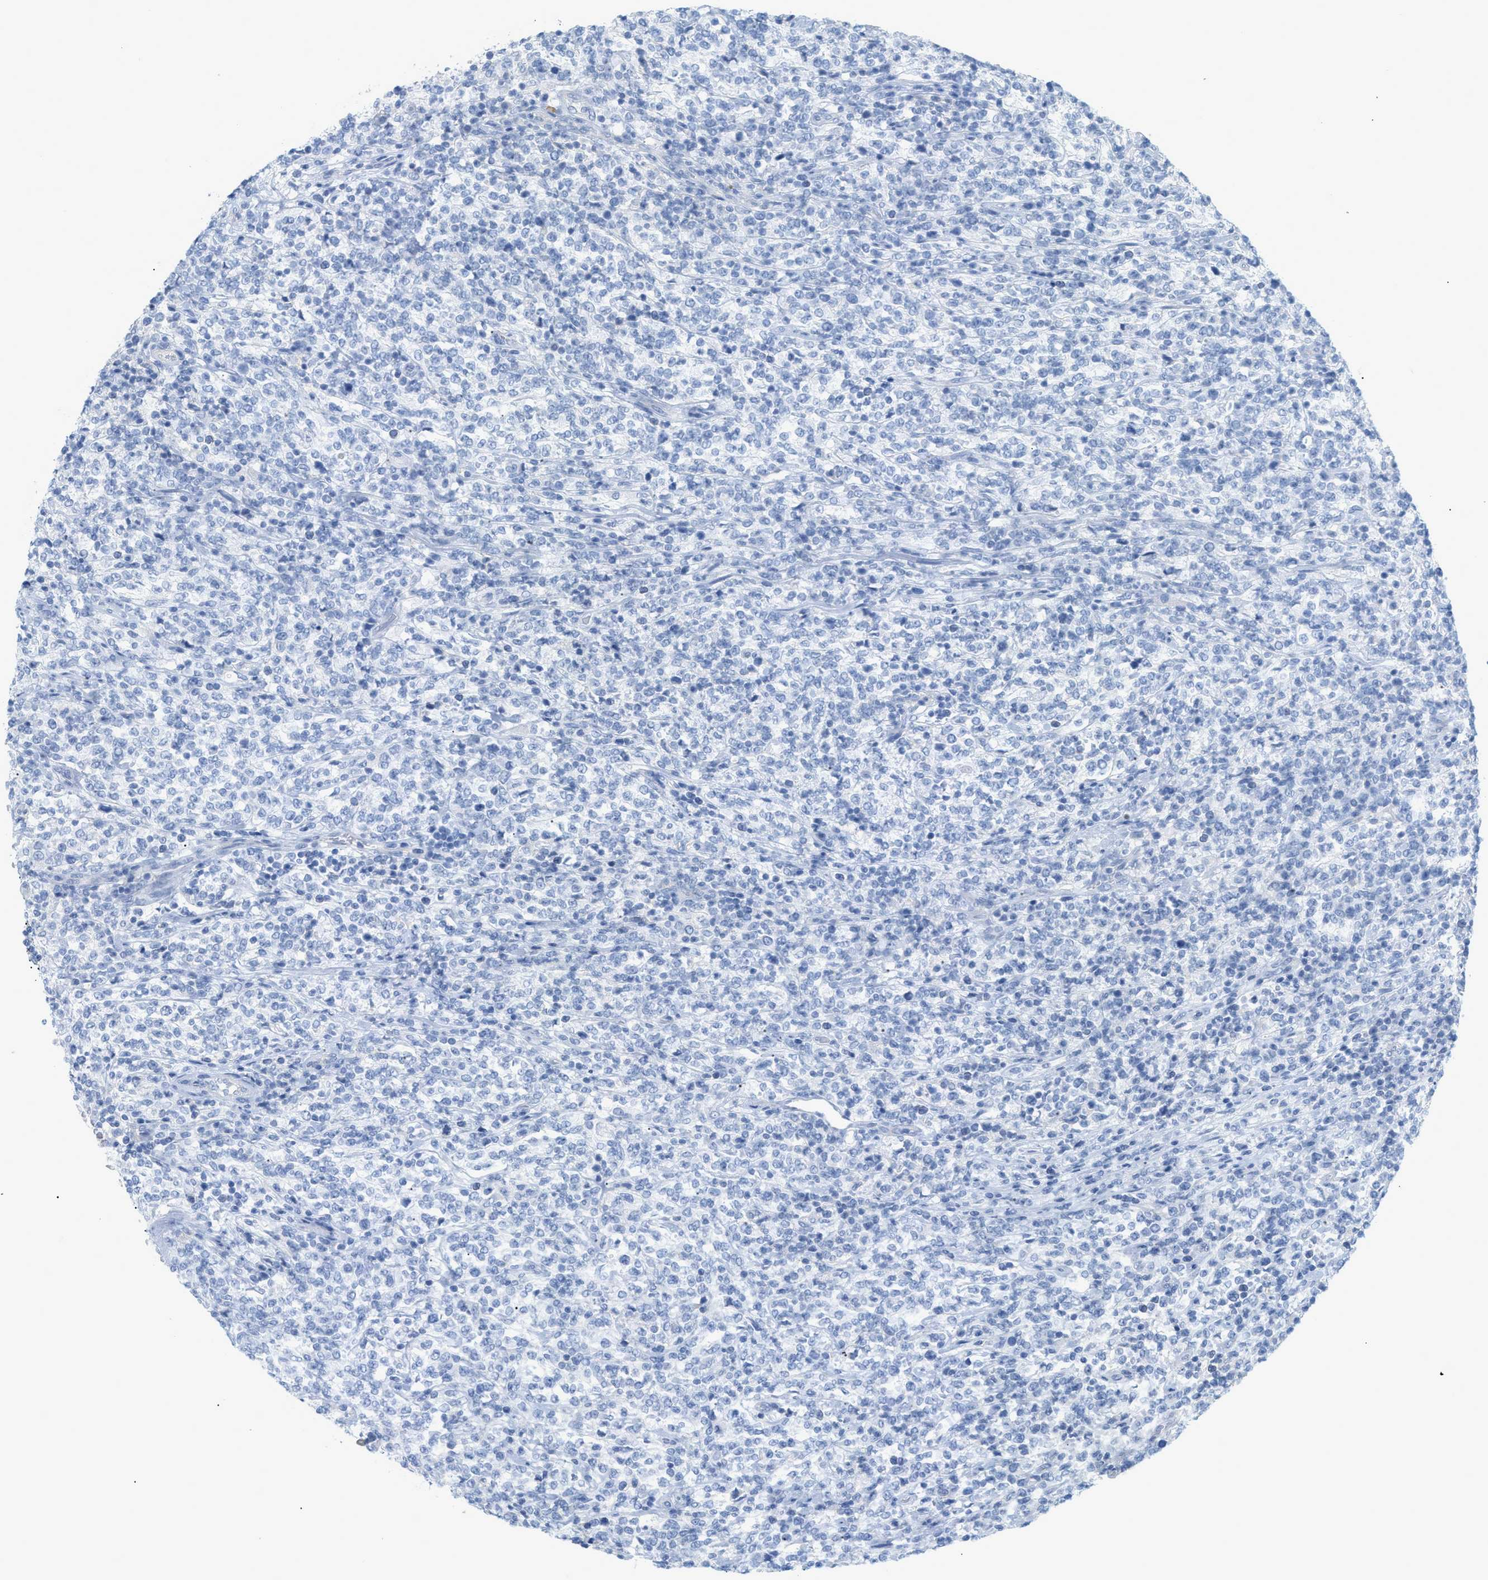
{"staining": {"intensity": "negative", "quantity": "none", "location": "none"}, "tissue": "lymphoma", "cell_type": "Tumor cells", "image_type": "cancer", "snomed": [{"axis": "morphology", "description": "Malignant lymphoma, non-Hodgkin's type, High grade"}, {"axis": "topography", "description": "Soft tissue"}], "caption": "Human high-grade malignant lymphoma, non-Hodgkin's type stained for a protein using immunohistochemistry (IHC) demonstrates no staining in tumor cells.", "gene": "PAPPA", "patient": {"sex": "male", "age": 18}}